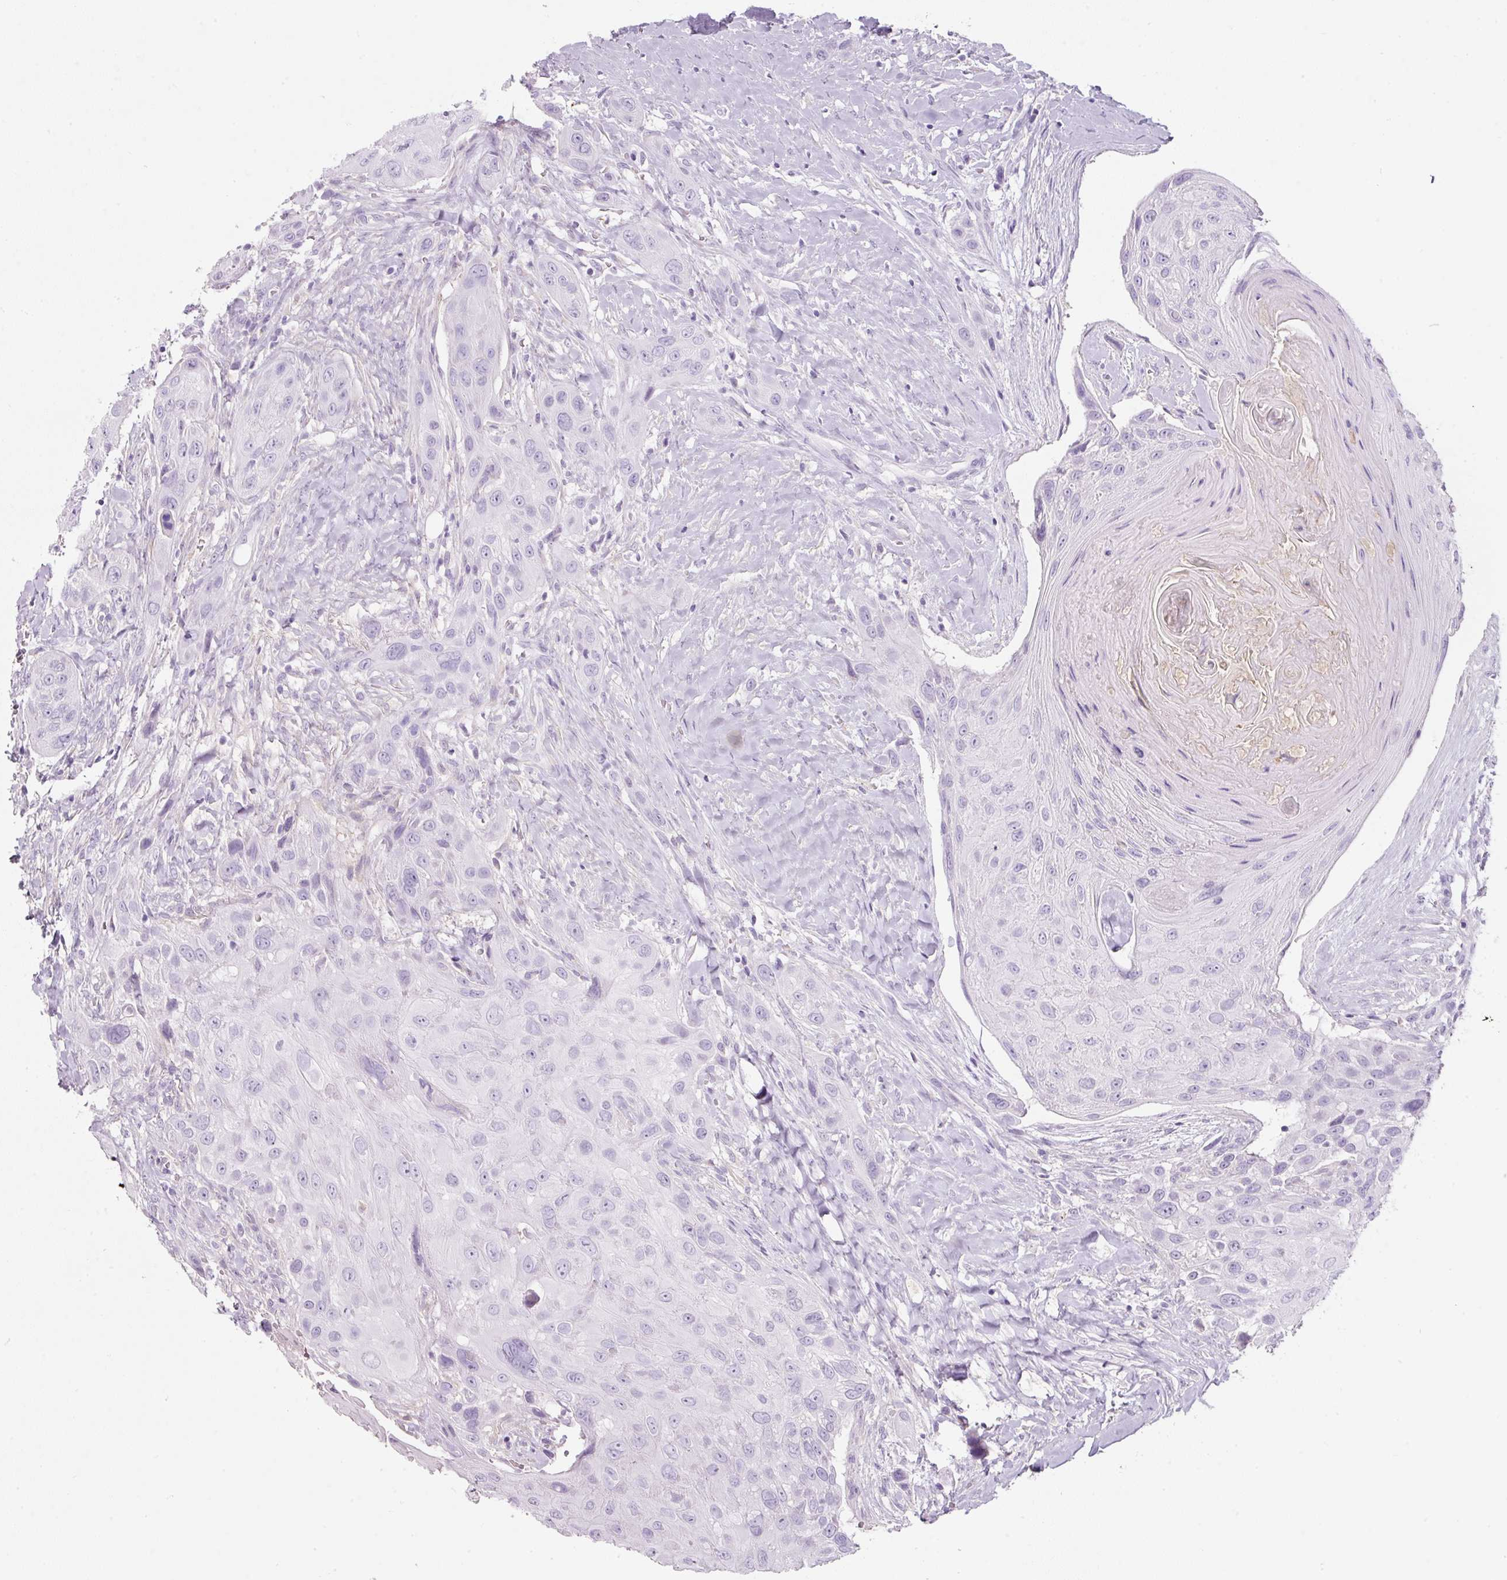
{"staining": {"intensity": "negative", "quantity": "none", "location": "none"}, "tissue": "head and neck cancer", "cell_type": "Tumor cells", "image_type": "cancer", "snomed": [{"axis": "morphology", "description": "Squamous cell carcinoma, NOS"}, {"axis": "topography", "description": "Head-Neck"}], "caption": "There is no significant staining in tumor cells of head and neck cancer.", "gene": "DNM1", "patient": {"sex": "male", "age": 81}}